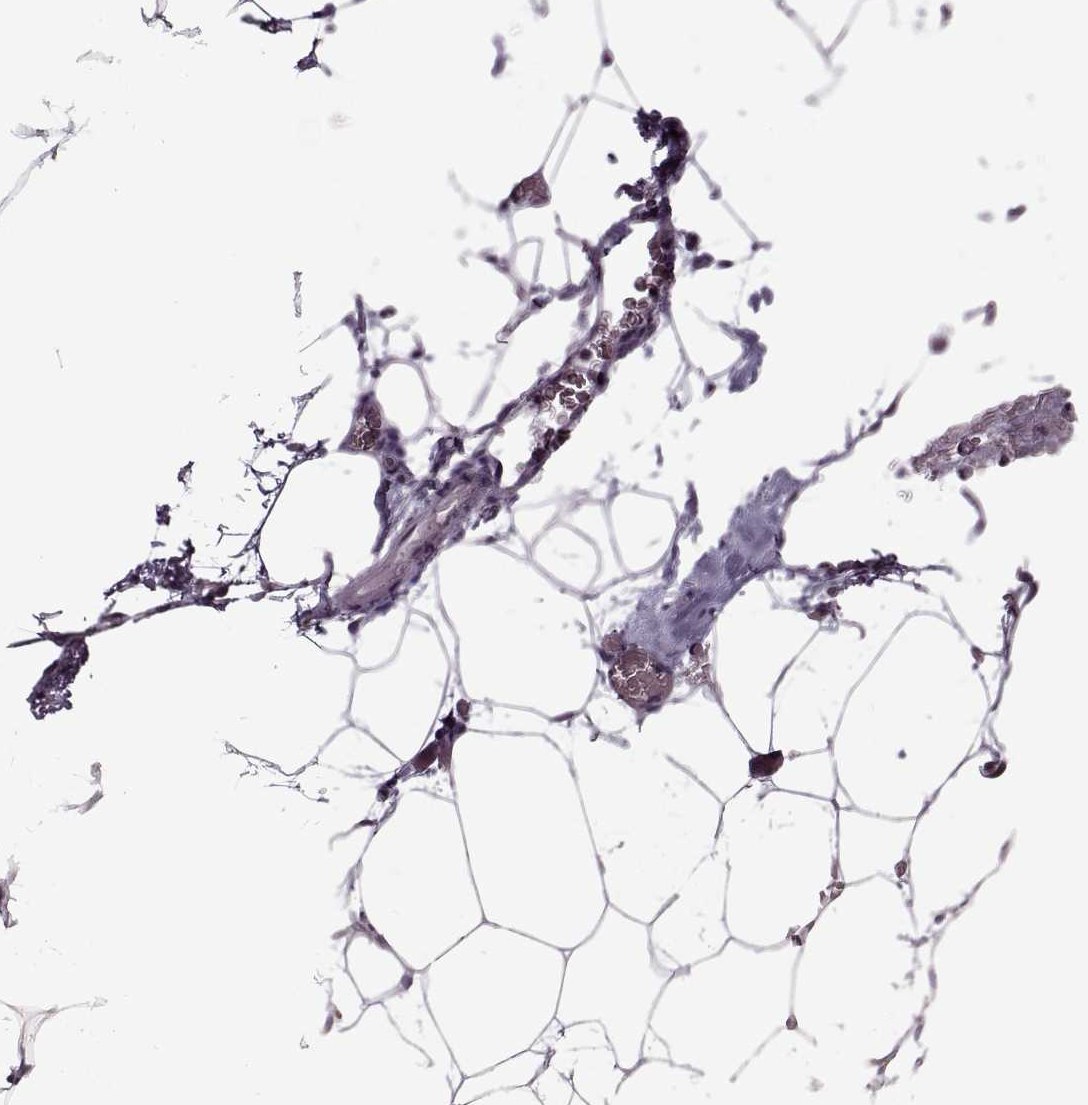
{"staining": {"intensity": "negative", "quantity": "none", "location": "none"}, "tissue": "adipose tissue", "cell_type": "Adipocytes", "image_type": "normal", "snomed": [{"axis": "morphology", "description": "Normal tissue, NOS"}, {"axis": "topography", "description": "Adipose tissue"}], "caption": "Immunohistochemistry photomicrograph of benign adipose tissue: human adipose tissue stained with DAB exhibits no significant protein positivity in adipocytes.", "gene": "PRSS37", "patient": {"sex": "male", "age": 57}}